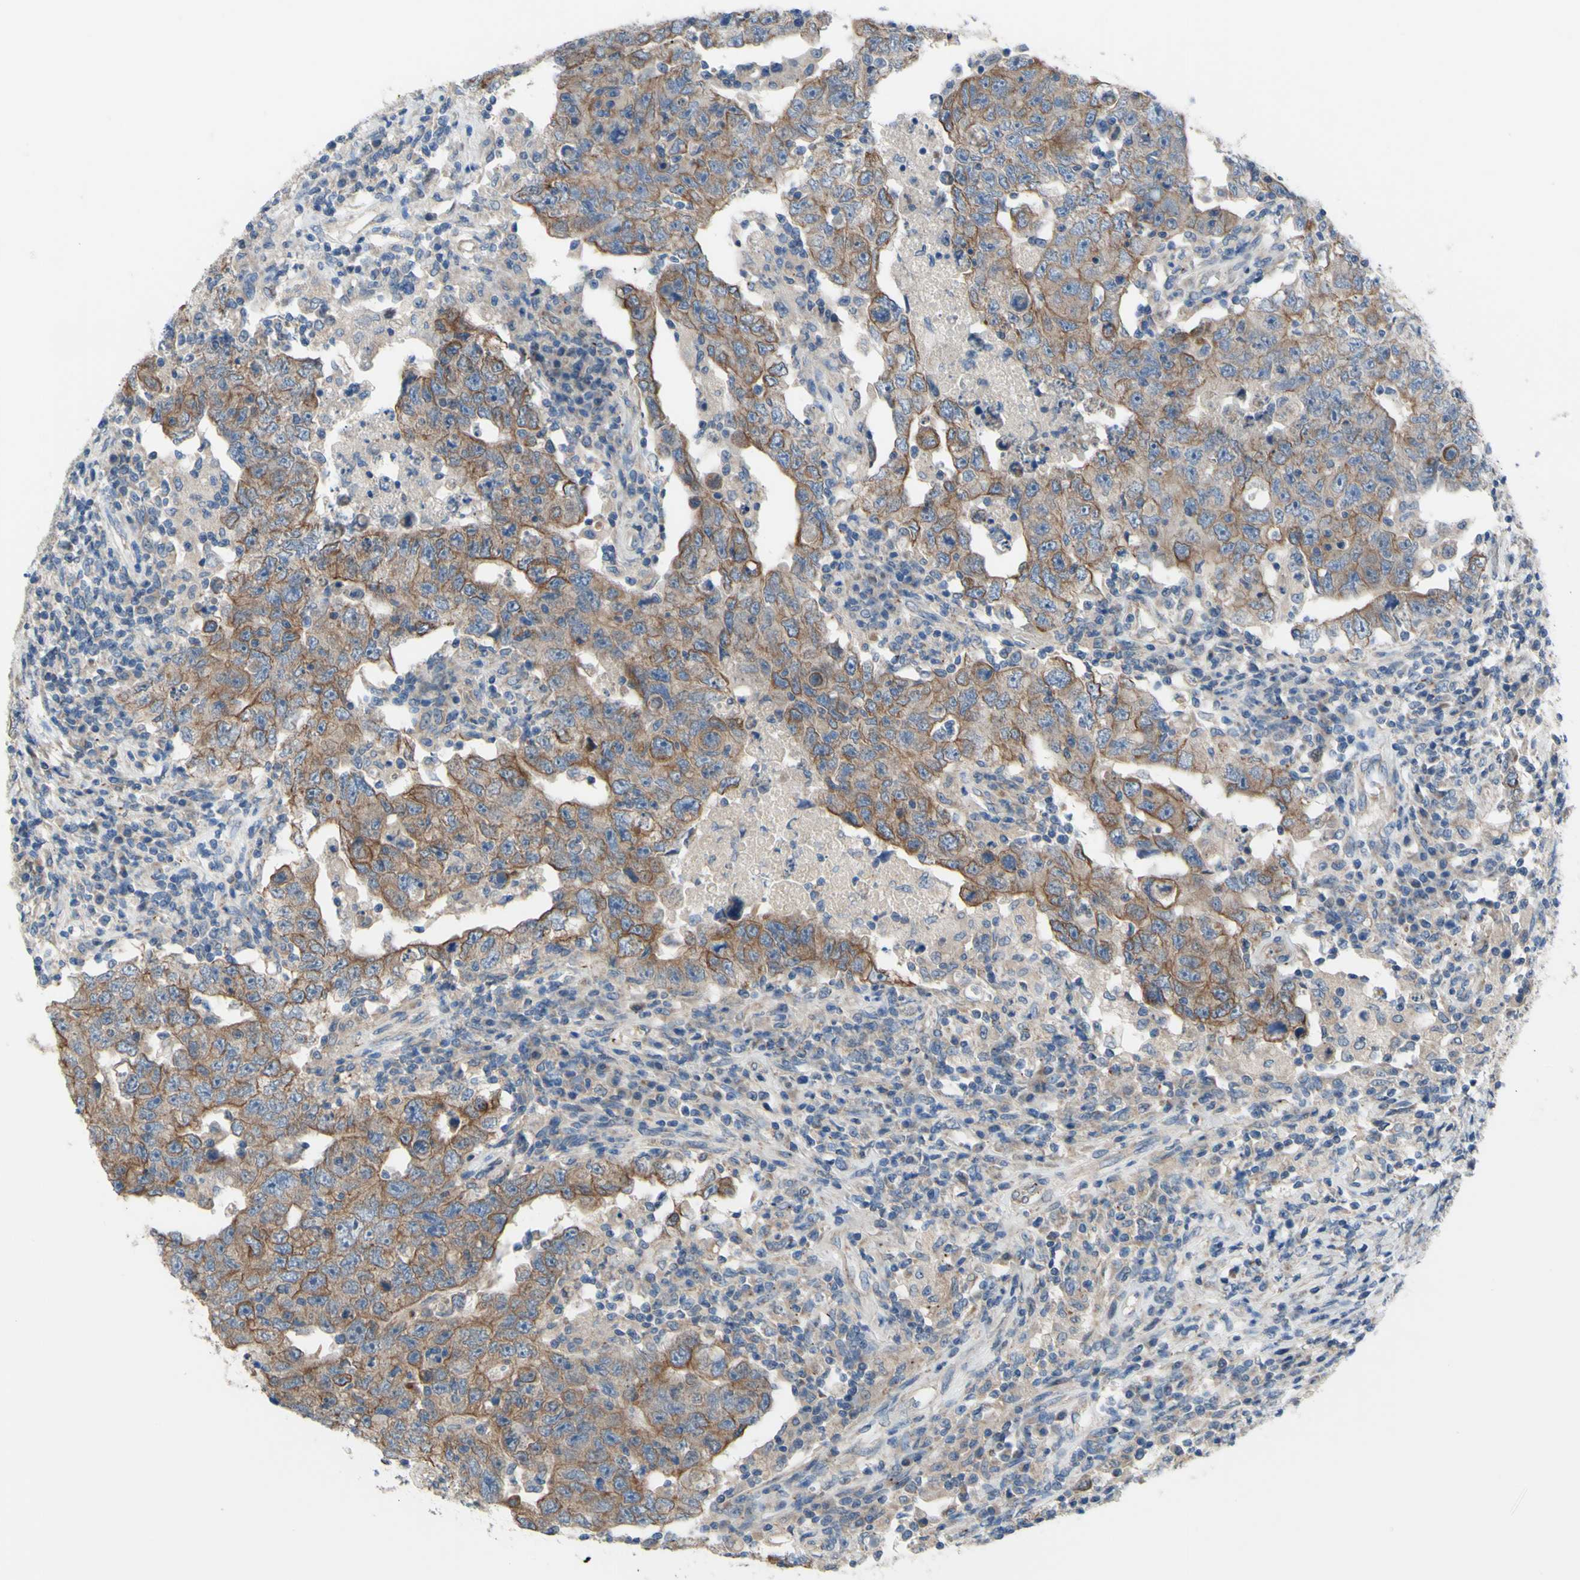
{"staining": {"intensity": "moderate", "quantity": ">75%", "location": "cytoplasmic/membranous"}, "tissue": "testis cancer", "cell_type": "Tumor cells", "image_type": "cancer", "snomed": [{"axis": "morphology", "description": "Carcinoma, Embryonal, NOS"}, {"axis": "topography", "description": "Testis"}], "caption": "Brown immunohistochemical staining in testis embryonal carcinoma demonstrates moderate cytoplasmic/membranous positivity in about >75% of tumor cells.", "gene": "GRAMD2B", "patient": {"sex": "male", "age": 26}}